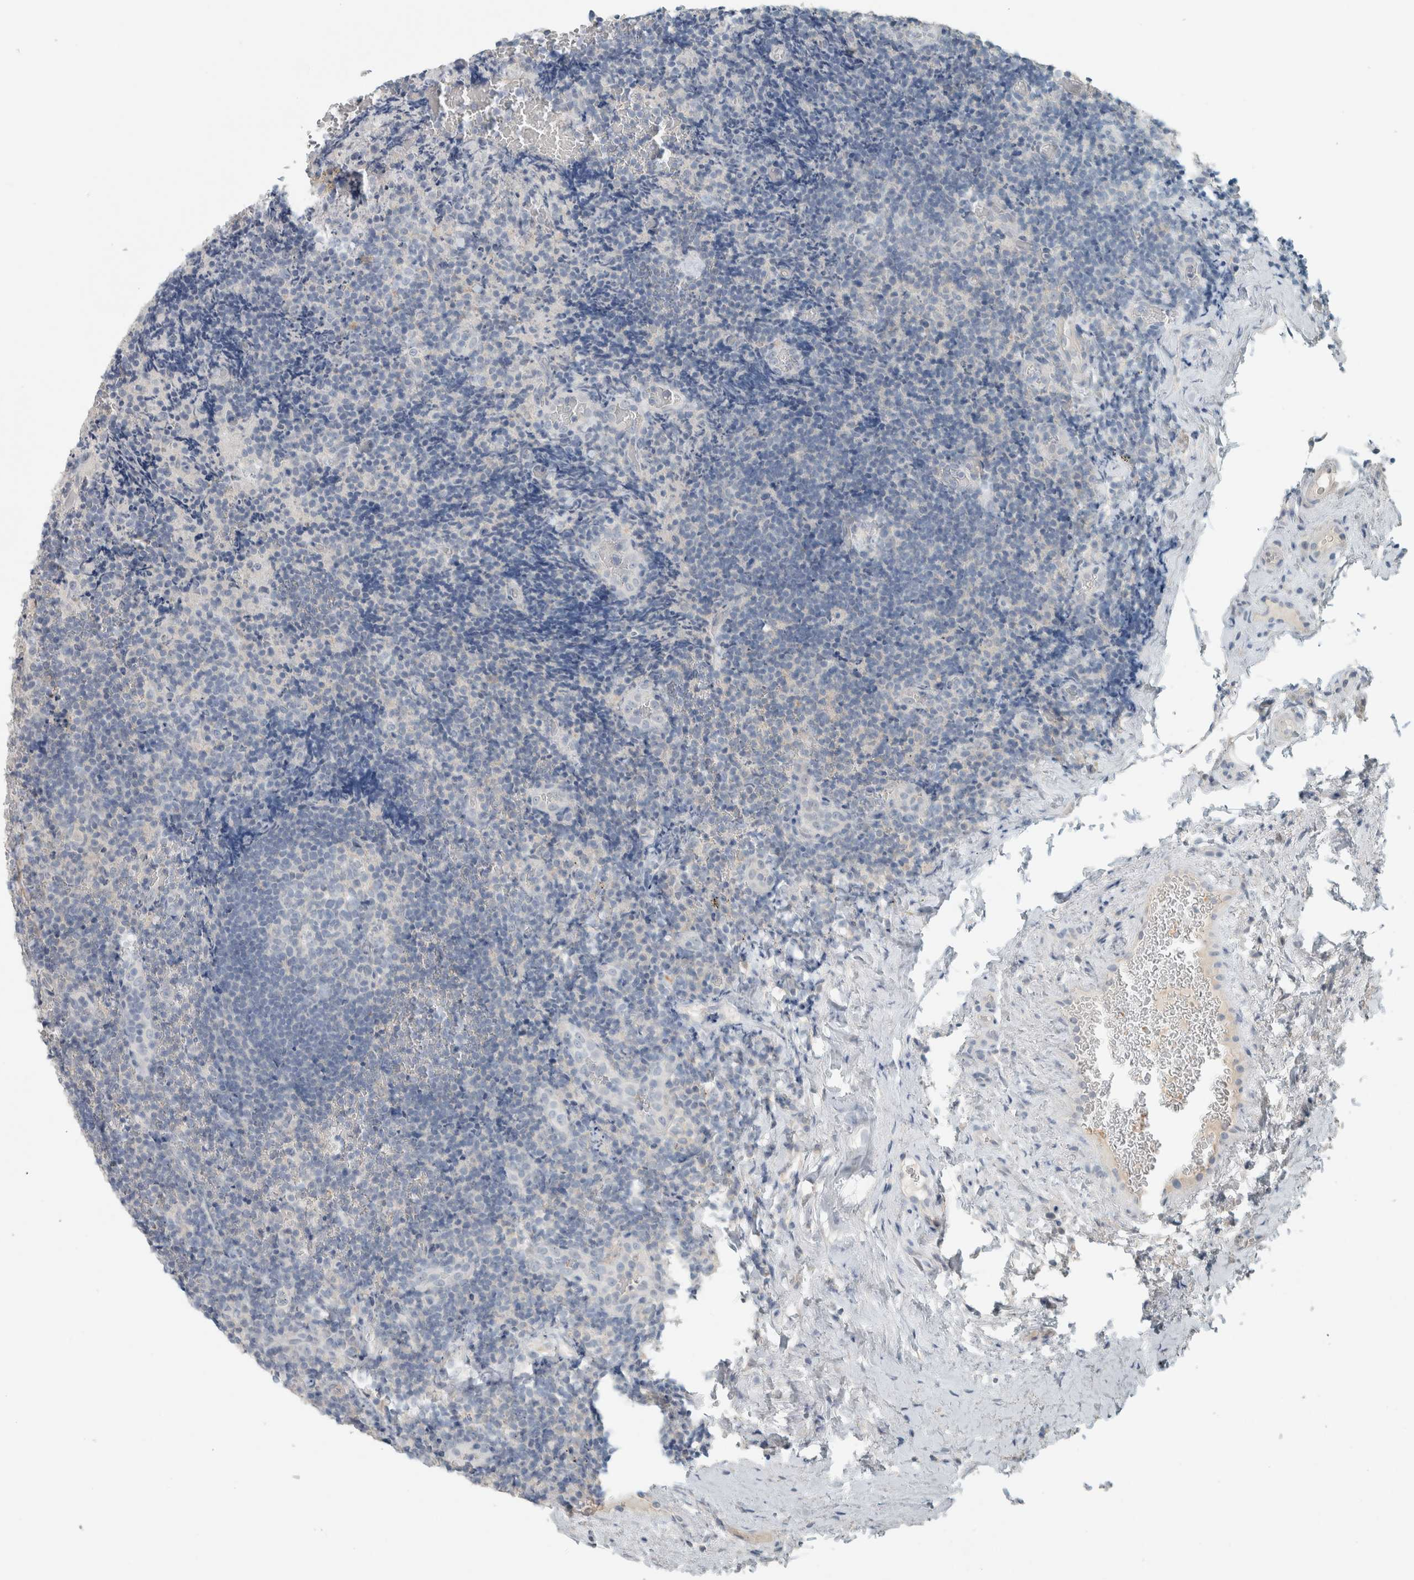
{"staining": {"intensity": "negative", "quantity": "none", "location": "none"}, "tissue": "lymphoma", "cell_type": "Tumor cells", "image_type": "cancer", "snomed": [{"axis": "morphology", "description": "Malignant lymphoma, non-Hodgkin's type, High grade"}, {"axis": "topography", "description": "Tonsil"}], "caption": "Malignant lymphoma, non-Hodgkin's type (high-grade) was stained to show a protein in brown. There is no significant expression in tumor cells.", "gene": "SCIN", "patient": {"sex": "female", "age": 36}}